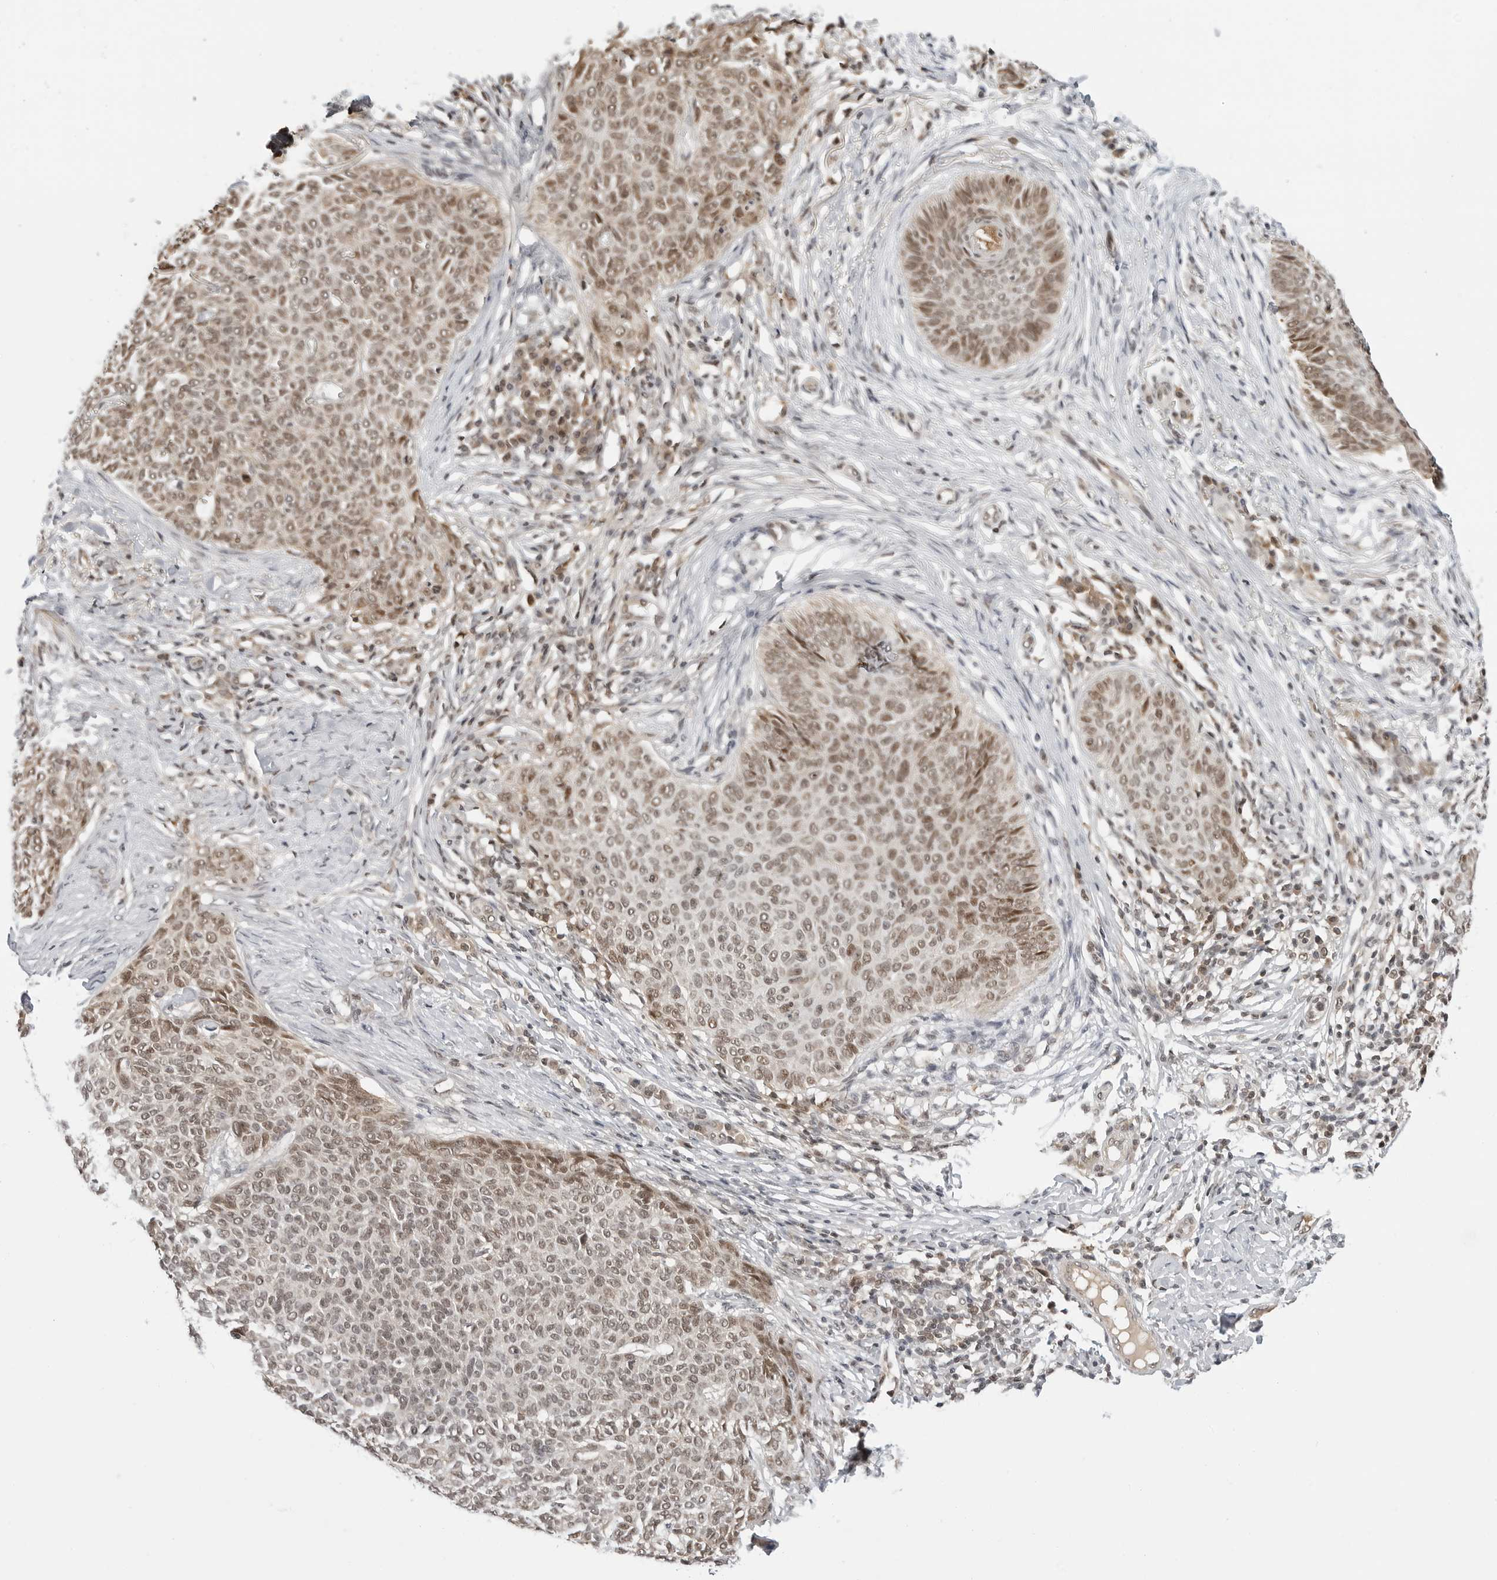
{"staining": {"intensity": "moderate", "quantity": "25%-75%", "location": "nuclear"}, "tissue": "skin cancer", "cell_type": "Tumor cells", "image_type": "cancer", "snomed": [{"axis": "morphology", "description": "Normal tissue, NOS"}, {"axis": "morphology", "description": "Basal cell carcinoma"}, {"axis": "topography", "description": "Skin"}], "caption": "Brown immunohistochemical staining in human skin basal cell carcinoma exhibits moderate nuclear expression in about 25%-75% of tumor cells.", "gene": "C8orf33", "patient": {"sex": "male", "age": 50}}